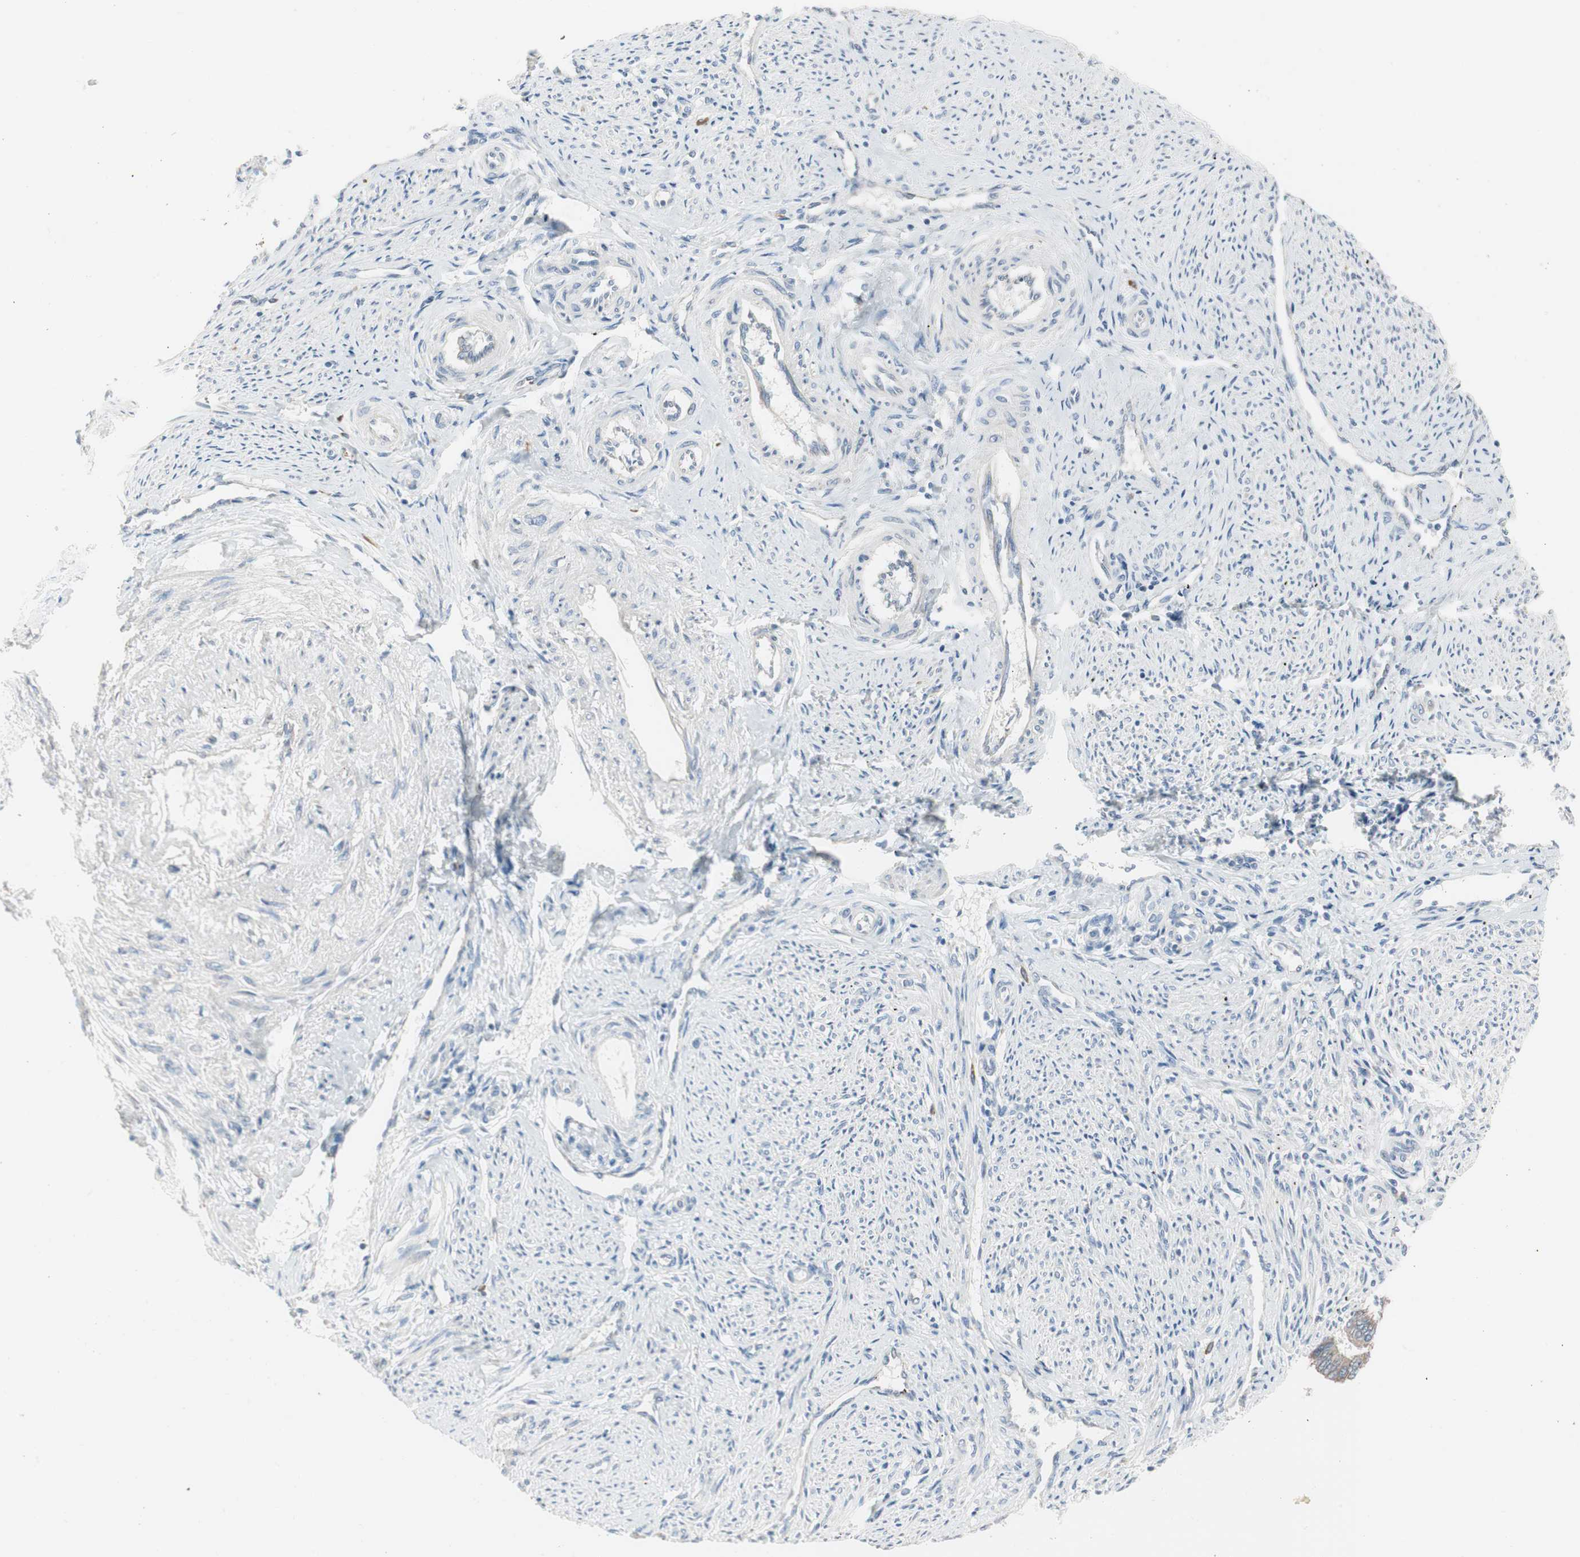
{"staining": {"intensity": "weak", "quantity": "<25%", "location": "cytoplasmic/membranous"}, "tissue": "endometrium", "cell_type": "Cells in endometrial stroma", "image_type": "normal", "snomed": [{"axis": "morphology", "description": "Normal tissue, NOS"}, {"axis": "topography", "description": "Endometrium"}], "caption": "Histopathology image shows no protein staining in cells in endometrial stroma of benign endometrium. The staining was performed using DAB (3,3'-diaminobenzidine) to visualize the protein expression in brown, while the nuclei were stained in blue with hematoxylin (Magnification: 20x).", "gene": "SPINK4", "patient": {"sex": "female", "age": 42}}